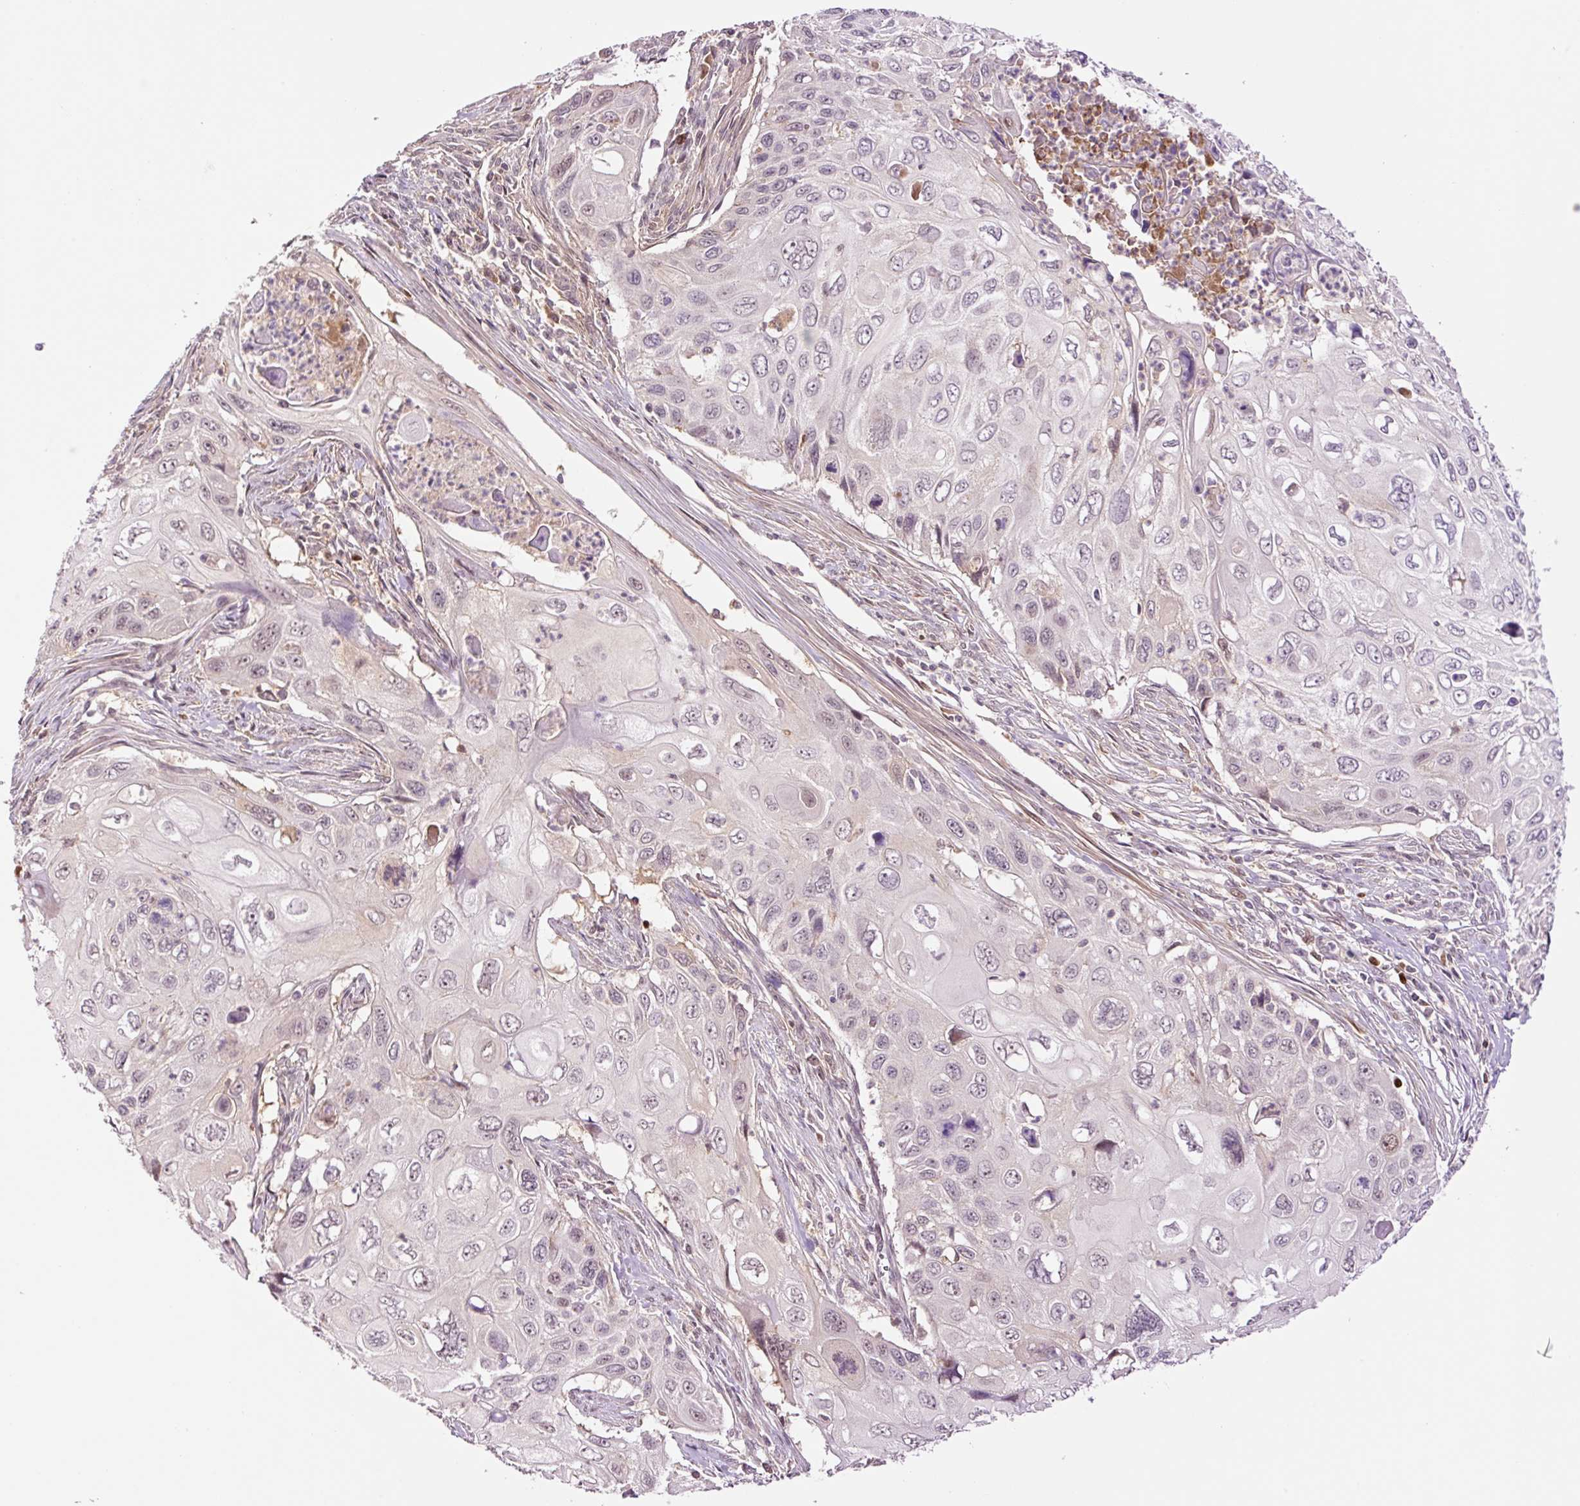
{"staining": {"intensity": "negative", "quantity": "none", "location": "none"}, "tissue": "cervical cancer", "cell_type": "Tumor cells", "image_type": "cancer", "snomed": [{"axis": "morphology", "description": "Squamous cell carcinoma, NOS"}, {"axis": "topography", "description": "Cervix"}], "caption": "DAB immunohistochemical staining of squamous cell carcinoma (cervical) demonstrates no significant positivity in tumor cells.", "gene": "DPPA4", "patient": {"sex": "female", "age": 70}}